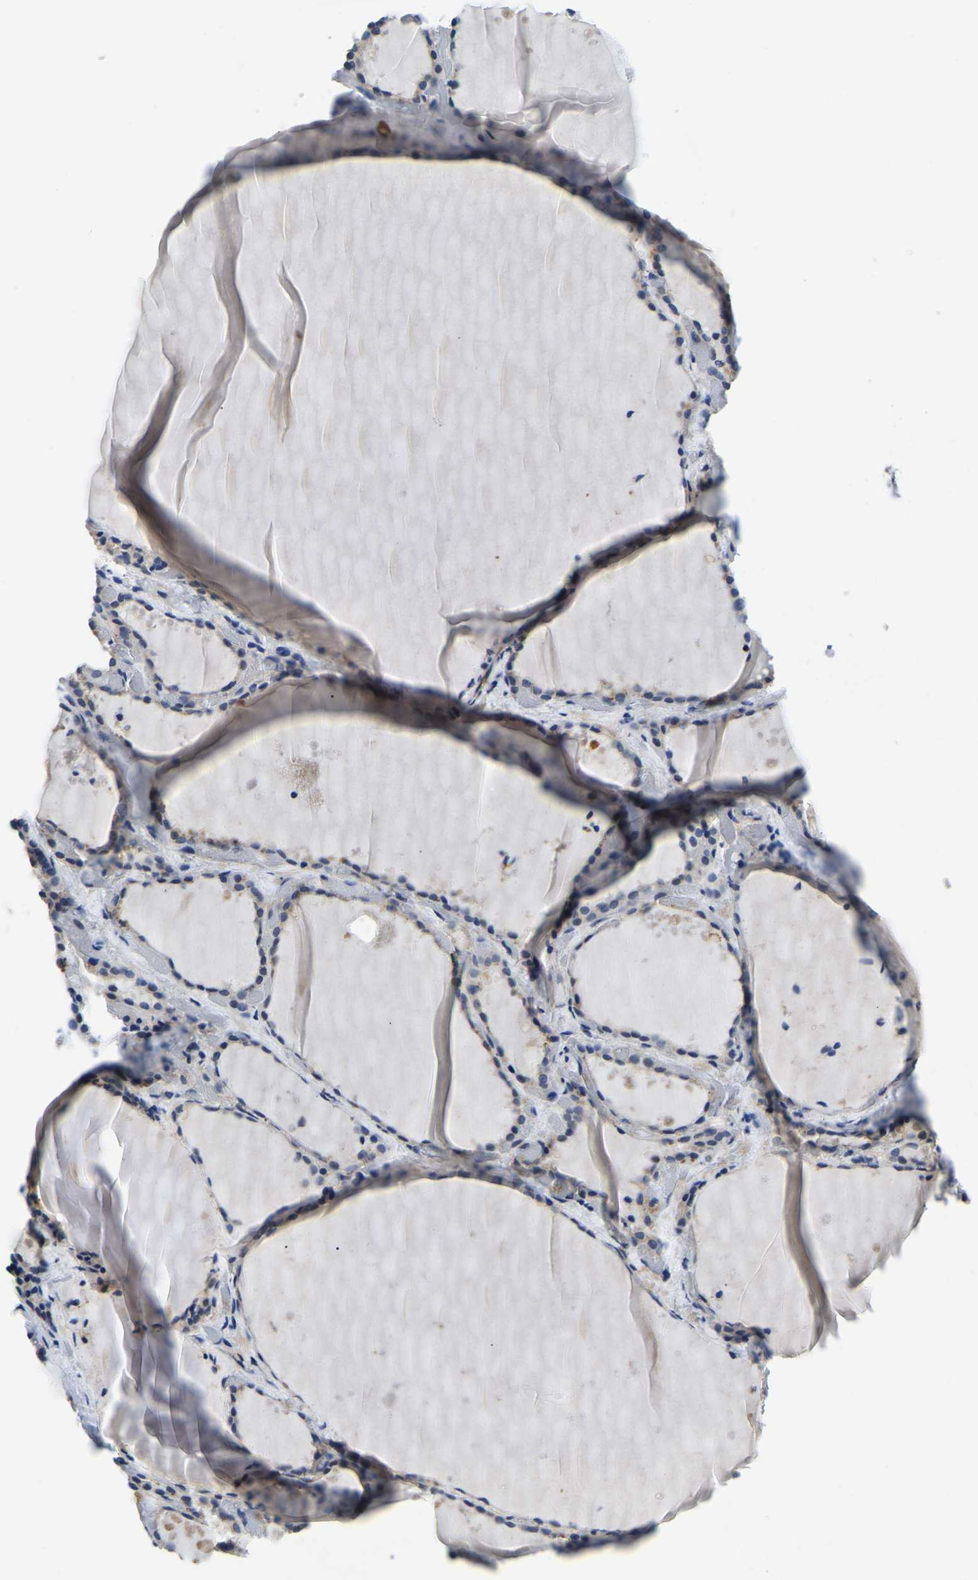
{"staining": {"intensity": "negative", "quantity": "none", "location": "none"}, "tissue": "thyroid gland", "cell_type": "Glandular cells", "image_type": "normal", "snomed": [{"axis": "morphology", "description": "Normal tissue, NOS"}, {"axis": "topography", "description": "Thyroid gland"}], "caption": "Thyroid gland stained for a protein using IHC displays no staining glandular cells.", "gene": "ITGA2", "patient": {"sex": "female", "age": 44}}